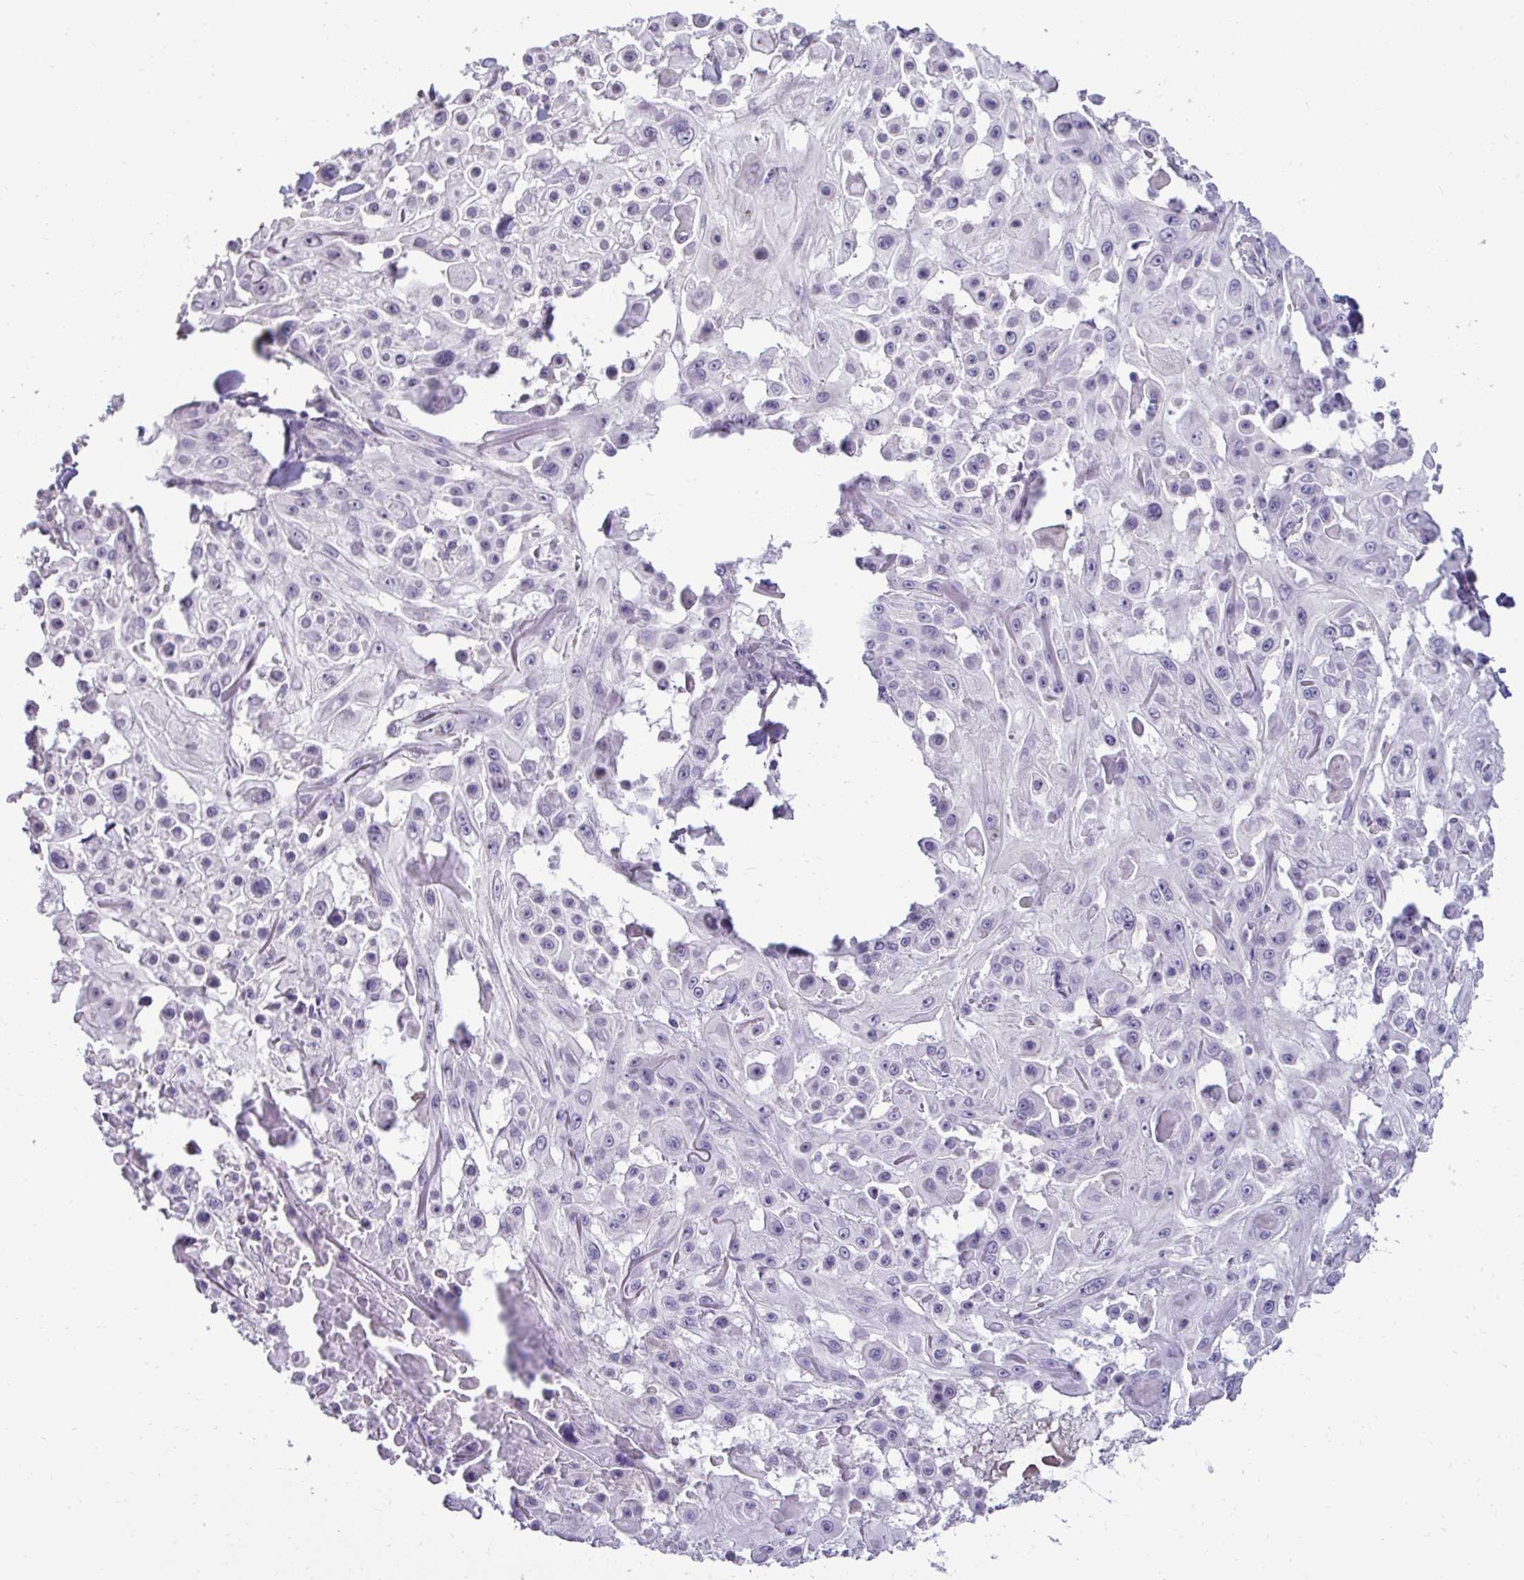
{"staining": {"intensity": "negative", "quantity": "none", "location": "none"}, "tissue": "skin cancer", "cell_type": "Tumor cells", "image_type": "cancer", "snomed": [{"axis": "morphology", "description": "Squamous cell carcinoma, NOS"}, {"axis": "topography", "description": "Skin"}], "caption": "IHC histopathology image of neoplastic tissue: human skin cancer stained with DAB displays no significant protein positivity in tumor cells. The staining was performed using DAB (3,3'-diaminobenzidine) to visualize the protein expression in brown, while the nuclei were stained in blue with hematoxylin (Magnification: 20x).", "gene": "SLC30A3", "patient": {"sex": "male", "age": 91}}